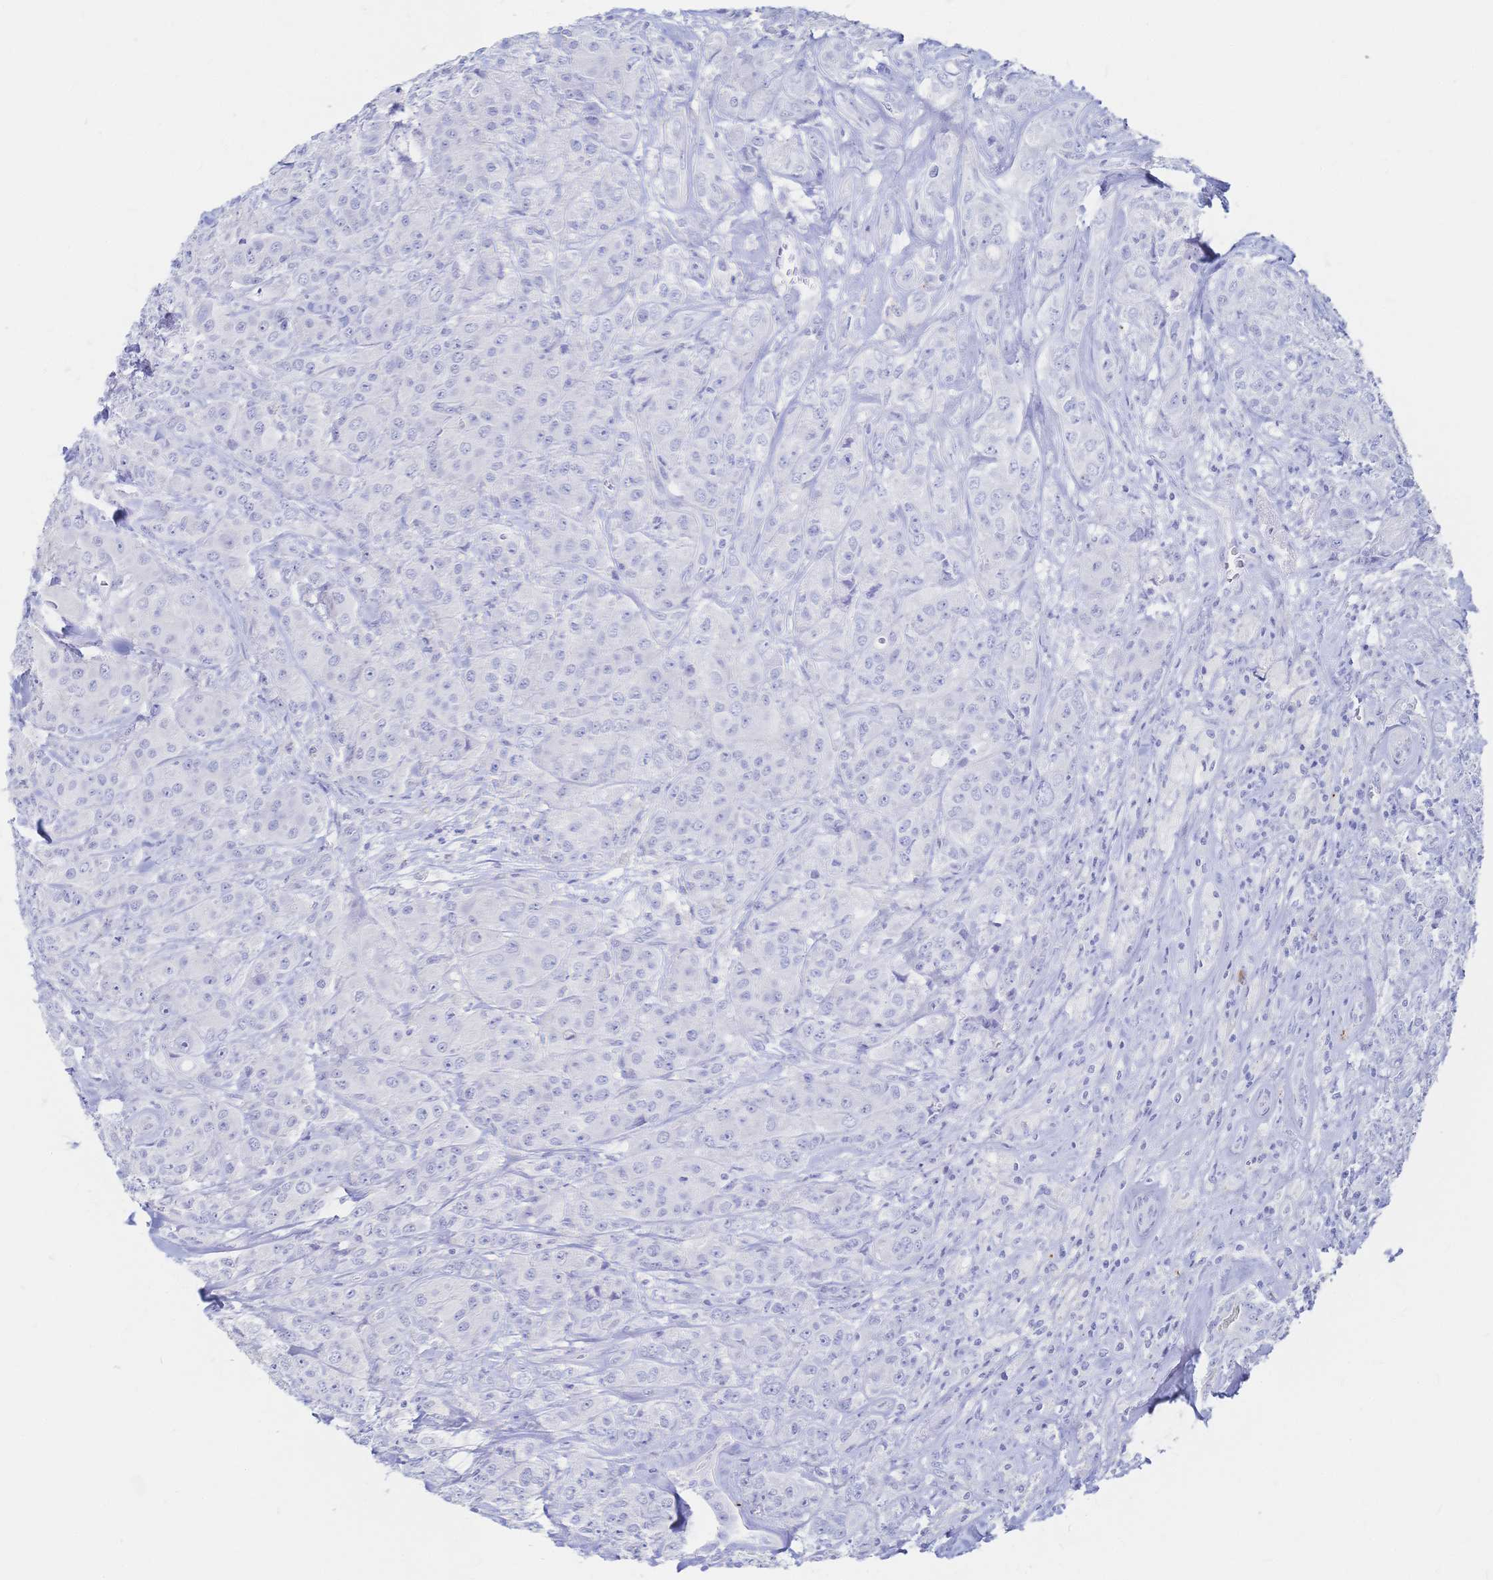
{"staining": {"intensity": "negative", "quantity": "none", "location": "none"}, "tissue": "breast cancer", "cell_type": "Tumor cells", "image_type": "cancer", "snomed": [{"axis": "morphology", "description": "Normal tissue, NOS"}, {"axis": "morphology", "description": "Duct carcinoma"}, {"axis": "topography", "description": "Breast"}], "caption": "Immunohistochemistry (IHC) of breast cancer (infiltrating ductal carcinoma) shows no staining in tumor cells.", "gene": "IL2RB", "patient": {"sex": "female", "age": 43}}